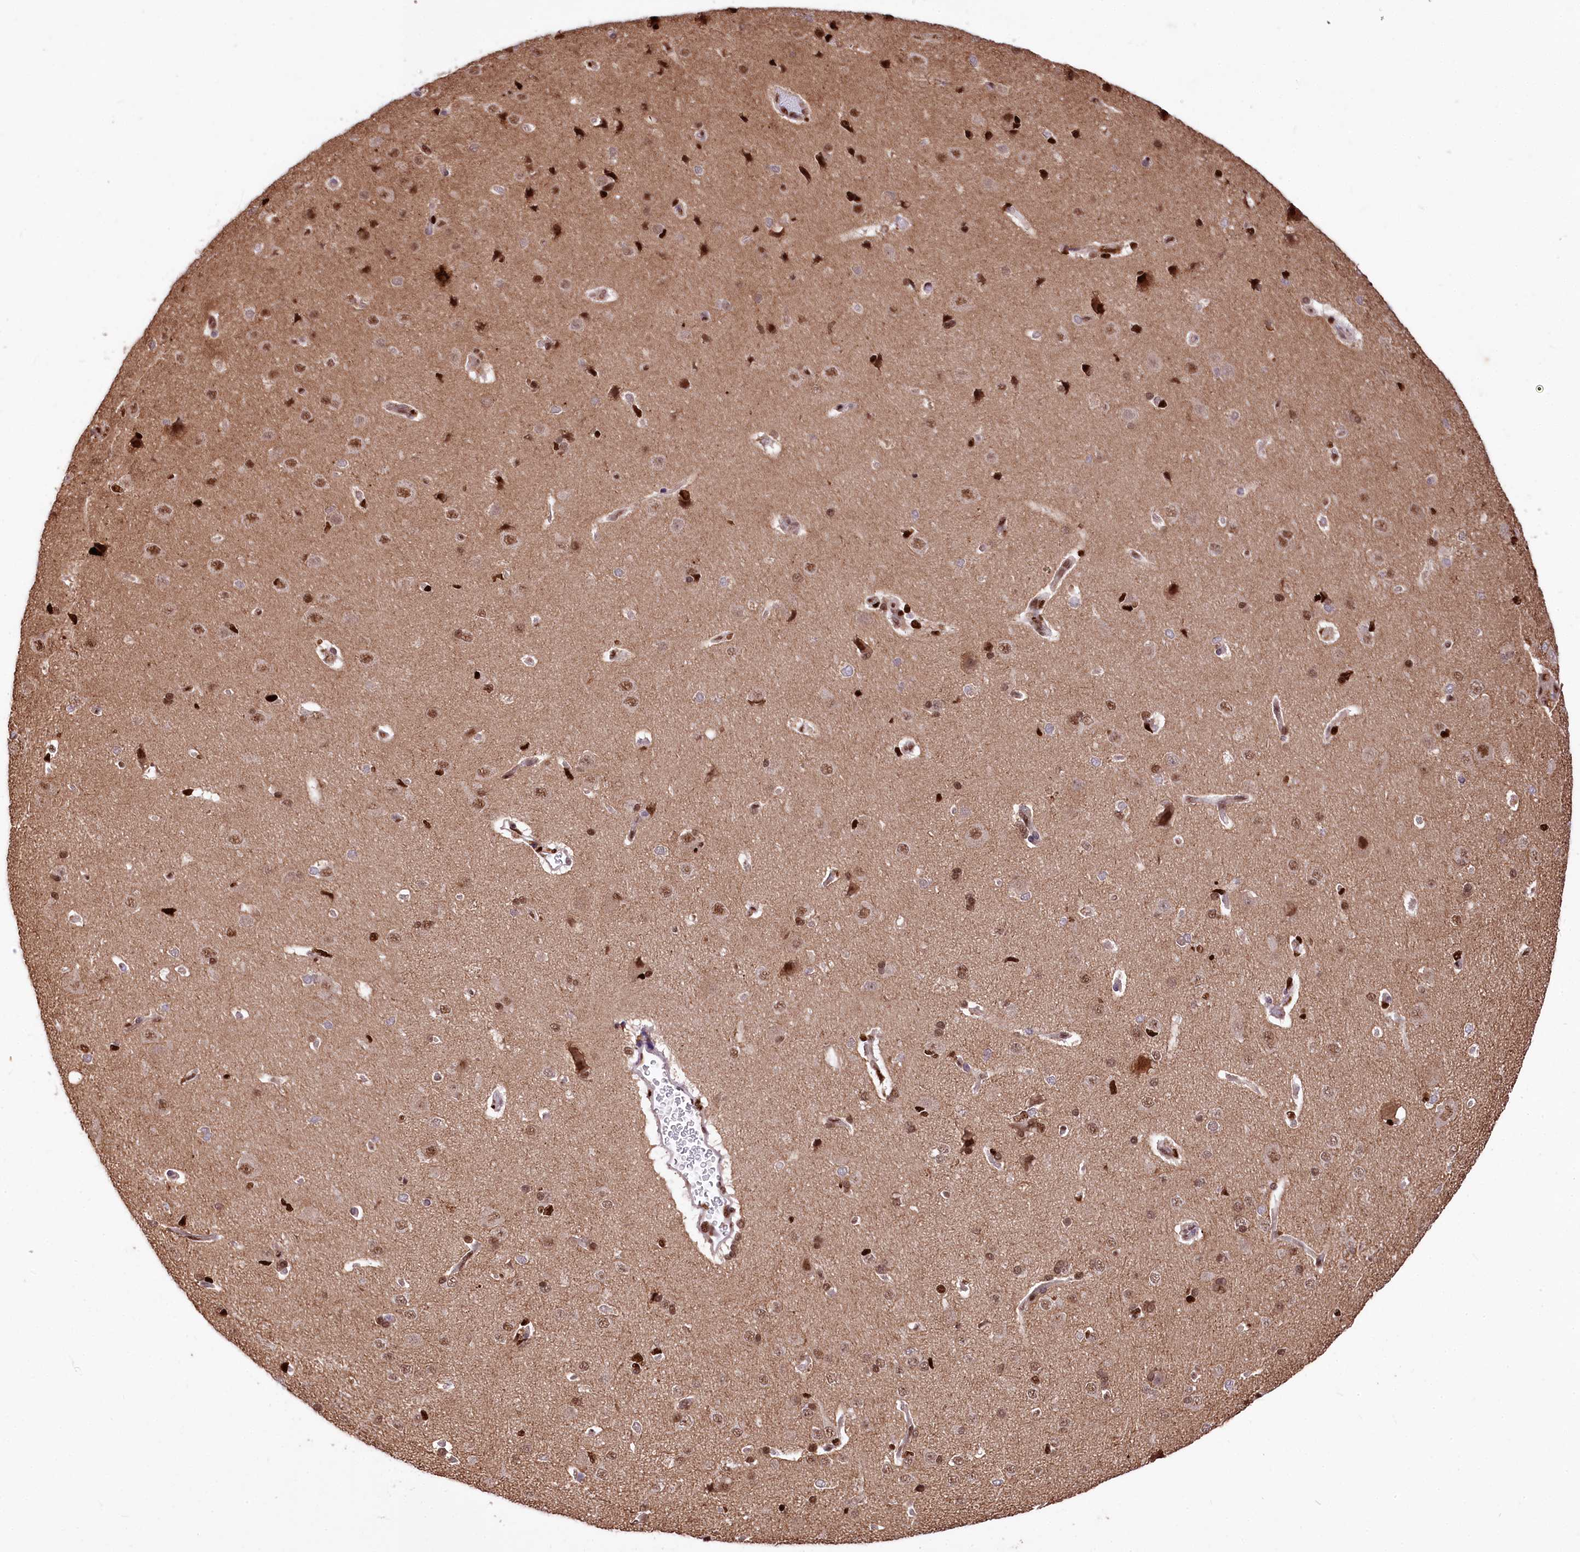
{"staining": {"intensity": "negative", "quantity": "none", "location": "none"}, "tissue": "cerebral cortex", "cell_type": "Endothelial cells", "image_type": "normal", "snomed": [{"axis": "morphology", "description": "Normal tissue, NOS"}, {"axis": "topography", "description": "Cerebral cortex"}], "caption": "IHC of unremarkable human cerebral cortex displays no expression in endothelial cells. (Stains: DAB (3,3'-diaminobenzidine) IHC with hematoxylin counter stain, Microscopy: brightfield microscopy at high magnification).", "gene": "FIGN", "patient": {"sex": "male", "age": 62}}